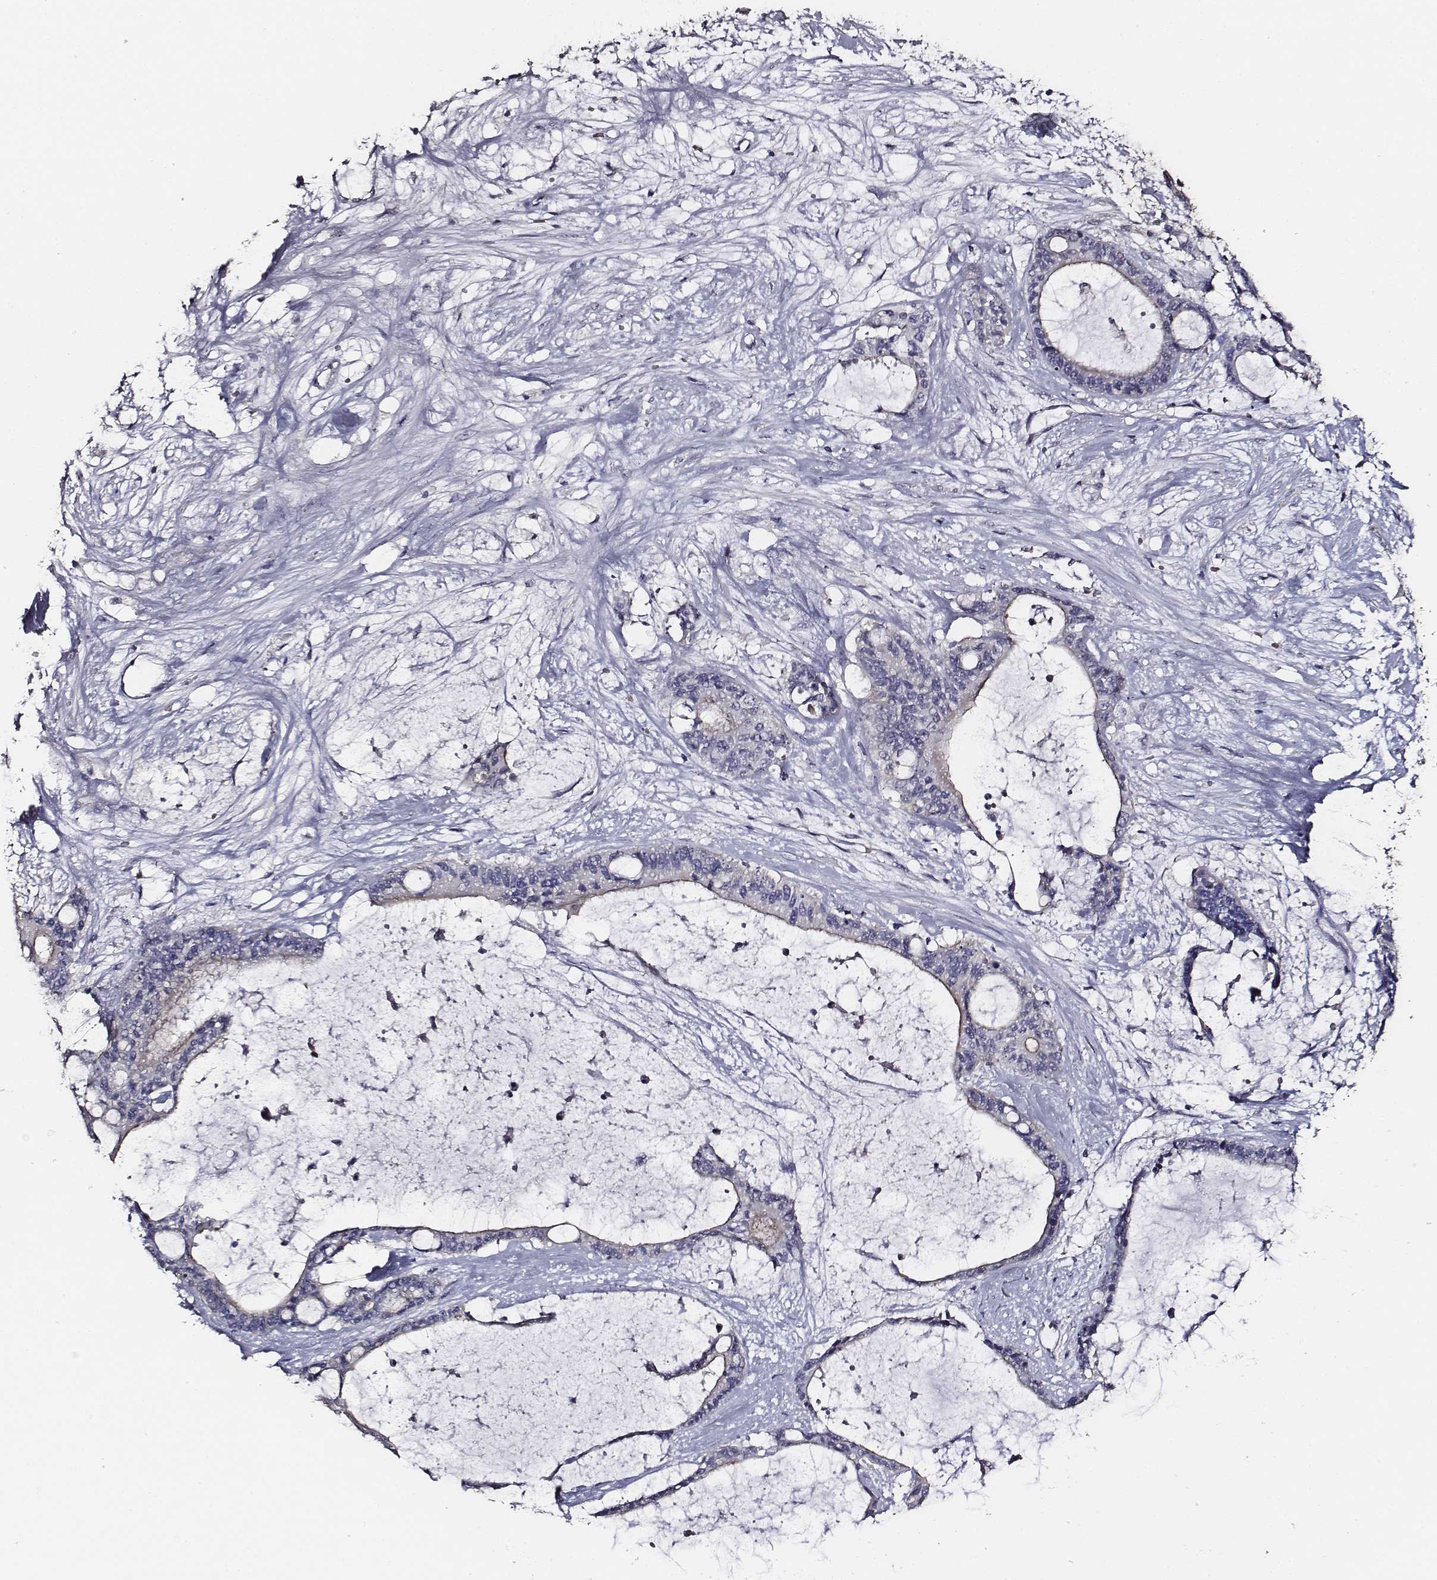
{"staining": {"intensity": "negative", "quantity": "none", "location": "none"}, "tissue": "liver cancer", "cell_type": "Tumor cells", "image_type": "cancer", "snomed": [{"axis": "morphology", "description": "Normal tissue, NOS"}, {"axis": "morphology", "description": "Cholangiocarcinoma"}, {"axis": "topography", "description": "Liver"}, {"axis": "topography", "description": "Peripheral nerve tissue"}], "caption": "Immunohistochemical staining of human cholangiocarcinoma (liver) exhibits no significant expression in tumor cells.", "gene": "AADAT", "patient": {"sex": "female", "age": 73}}